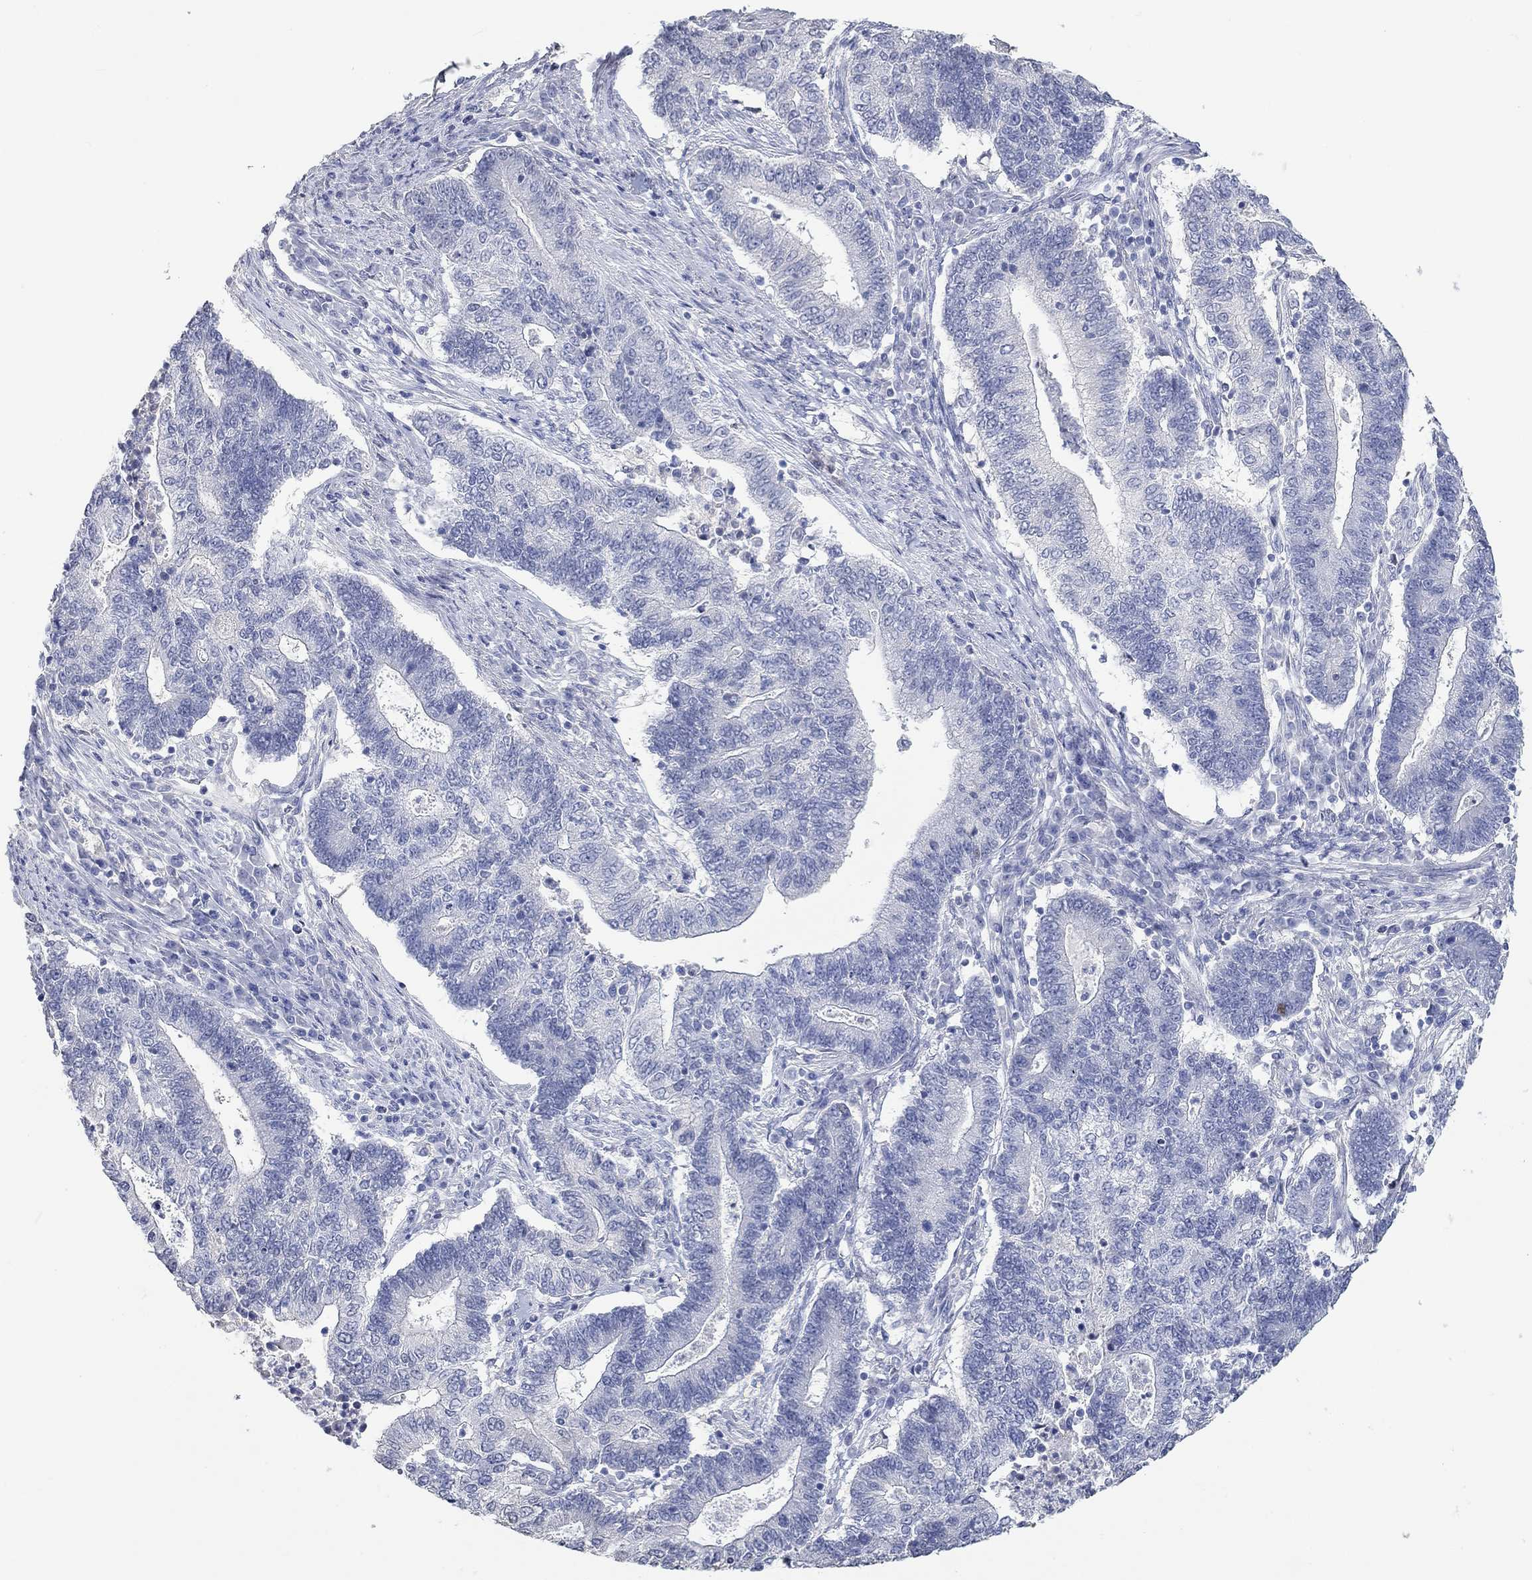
{"staining": {"intensity": "negative", "quantity": "none", "location": "none"}, "tissue": "endometrial cancer", "cell_type": "Tumor cells", "image_type": "cancer", "snomed": [{"axis": "morphology", "description": "Adenocarcinoma, NOS"}, {"axis": "topography", "description": "Uterus"}, {"axis": "topography", "description": "Endometrium"}], "caption": "Micrograph shows no significant protein staining in tumor cells of endometrial adenocarcinoma. Nuclei are stained in blue.", "gene": "PNMA5", "patient": {"sex": "female", "age": 54}}